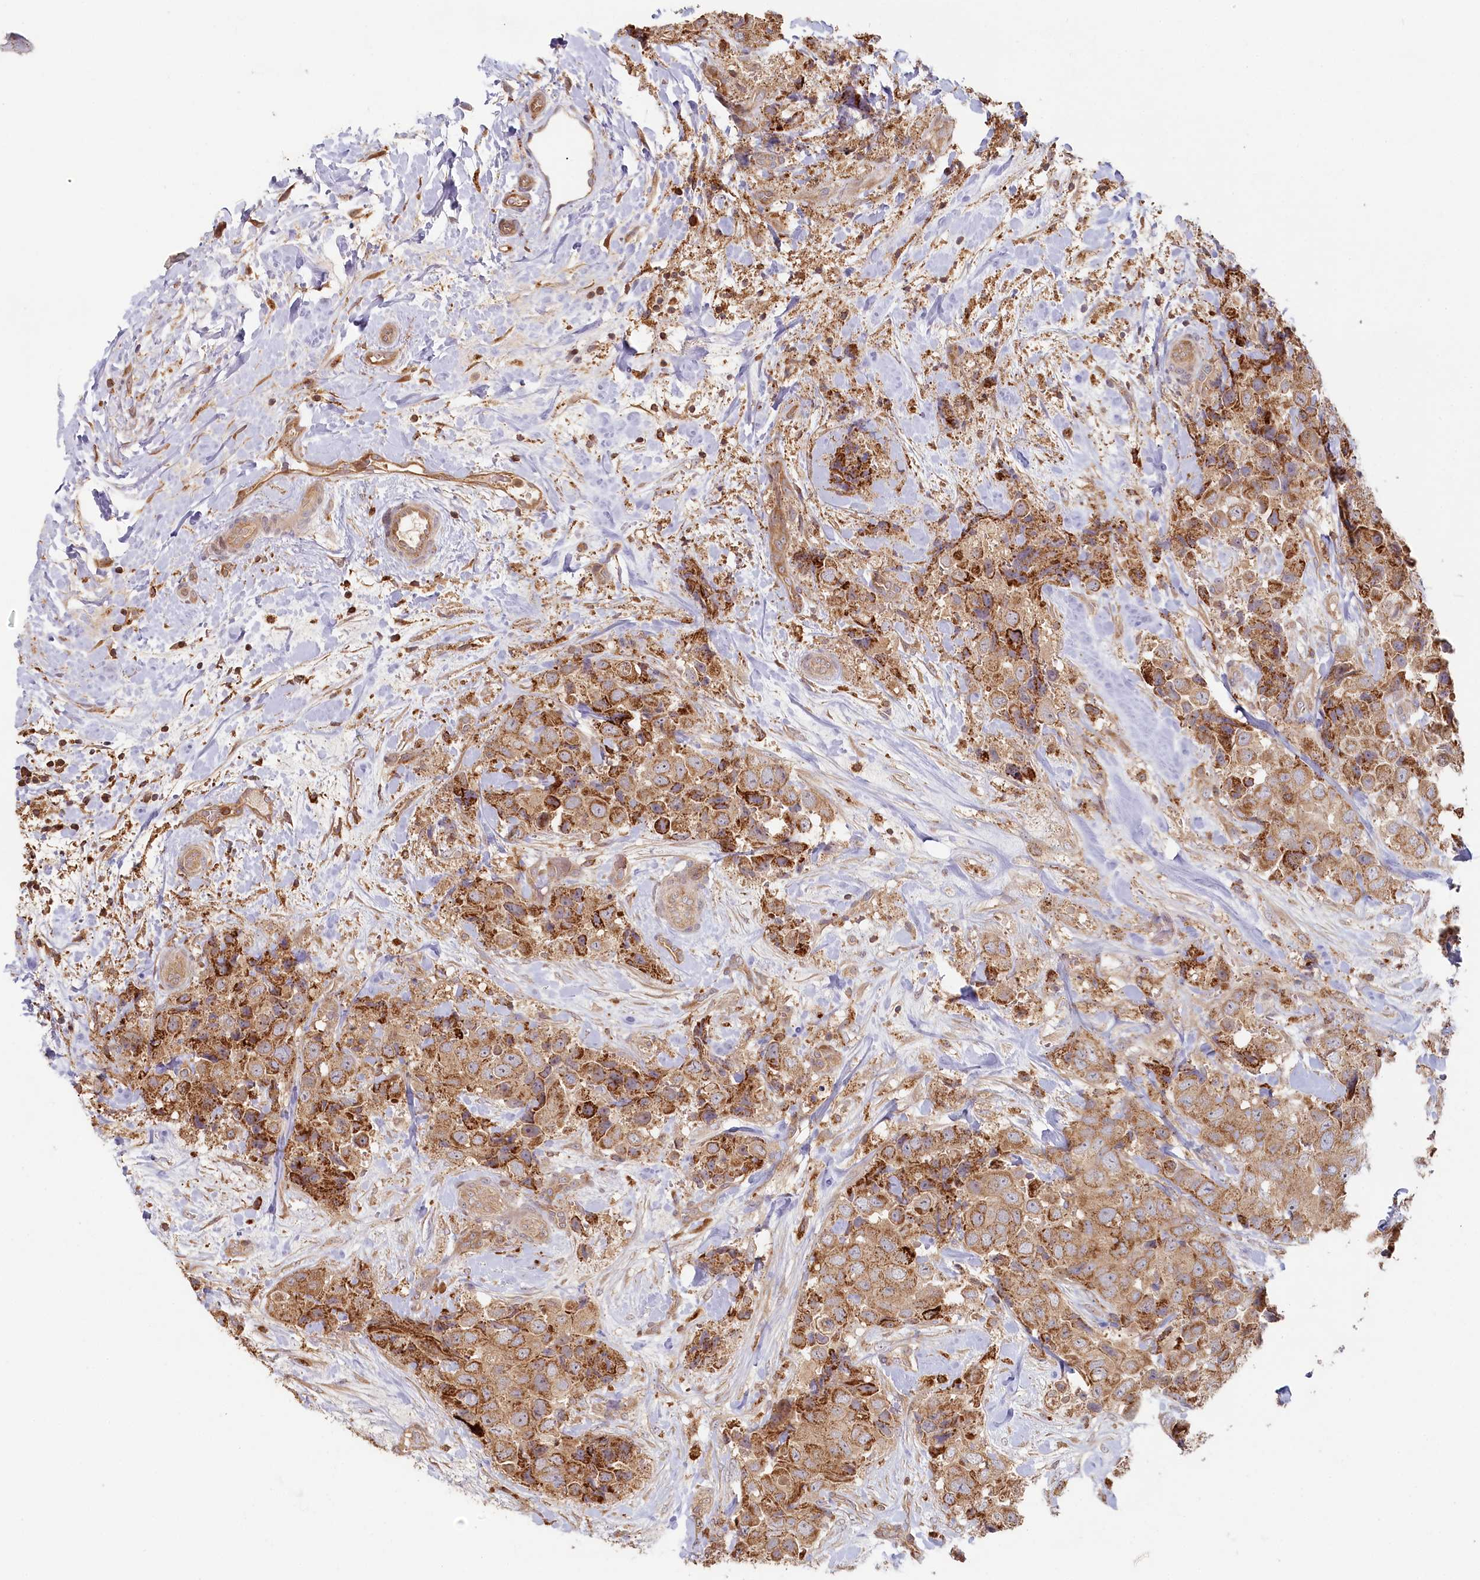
{"staining": {"intensity": "moderate", "quantity": ">75%", "location": "cytoplasmic/membranous"}, "tissue": "breast cancer", "cell_type": "Tumor cells", "image_type": "cancer", "snomed": [{"axis": "morphology", "description": "Duct carcinoma"}, {"axis": "topography", "description": "Breast"}], "caption": "Human breast cancer stained with a brown dye displays moderate cytoplasmic/membranous positive staining in approximately >75% of tumor cells.", "gene": "HAL", "patient": {"sex": "female", "age": 62}}